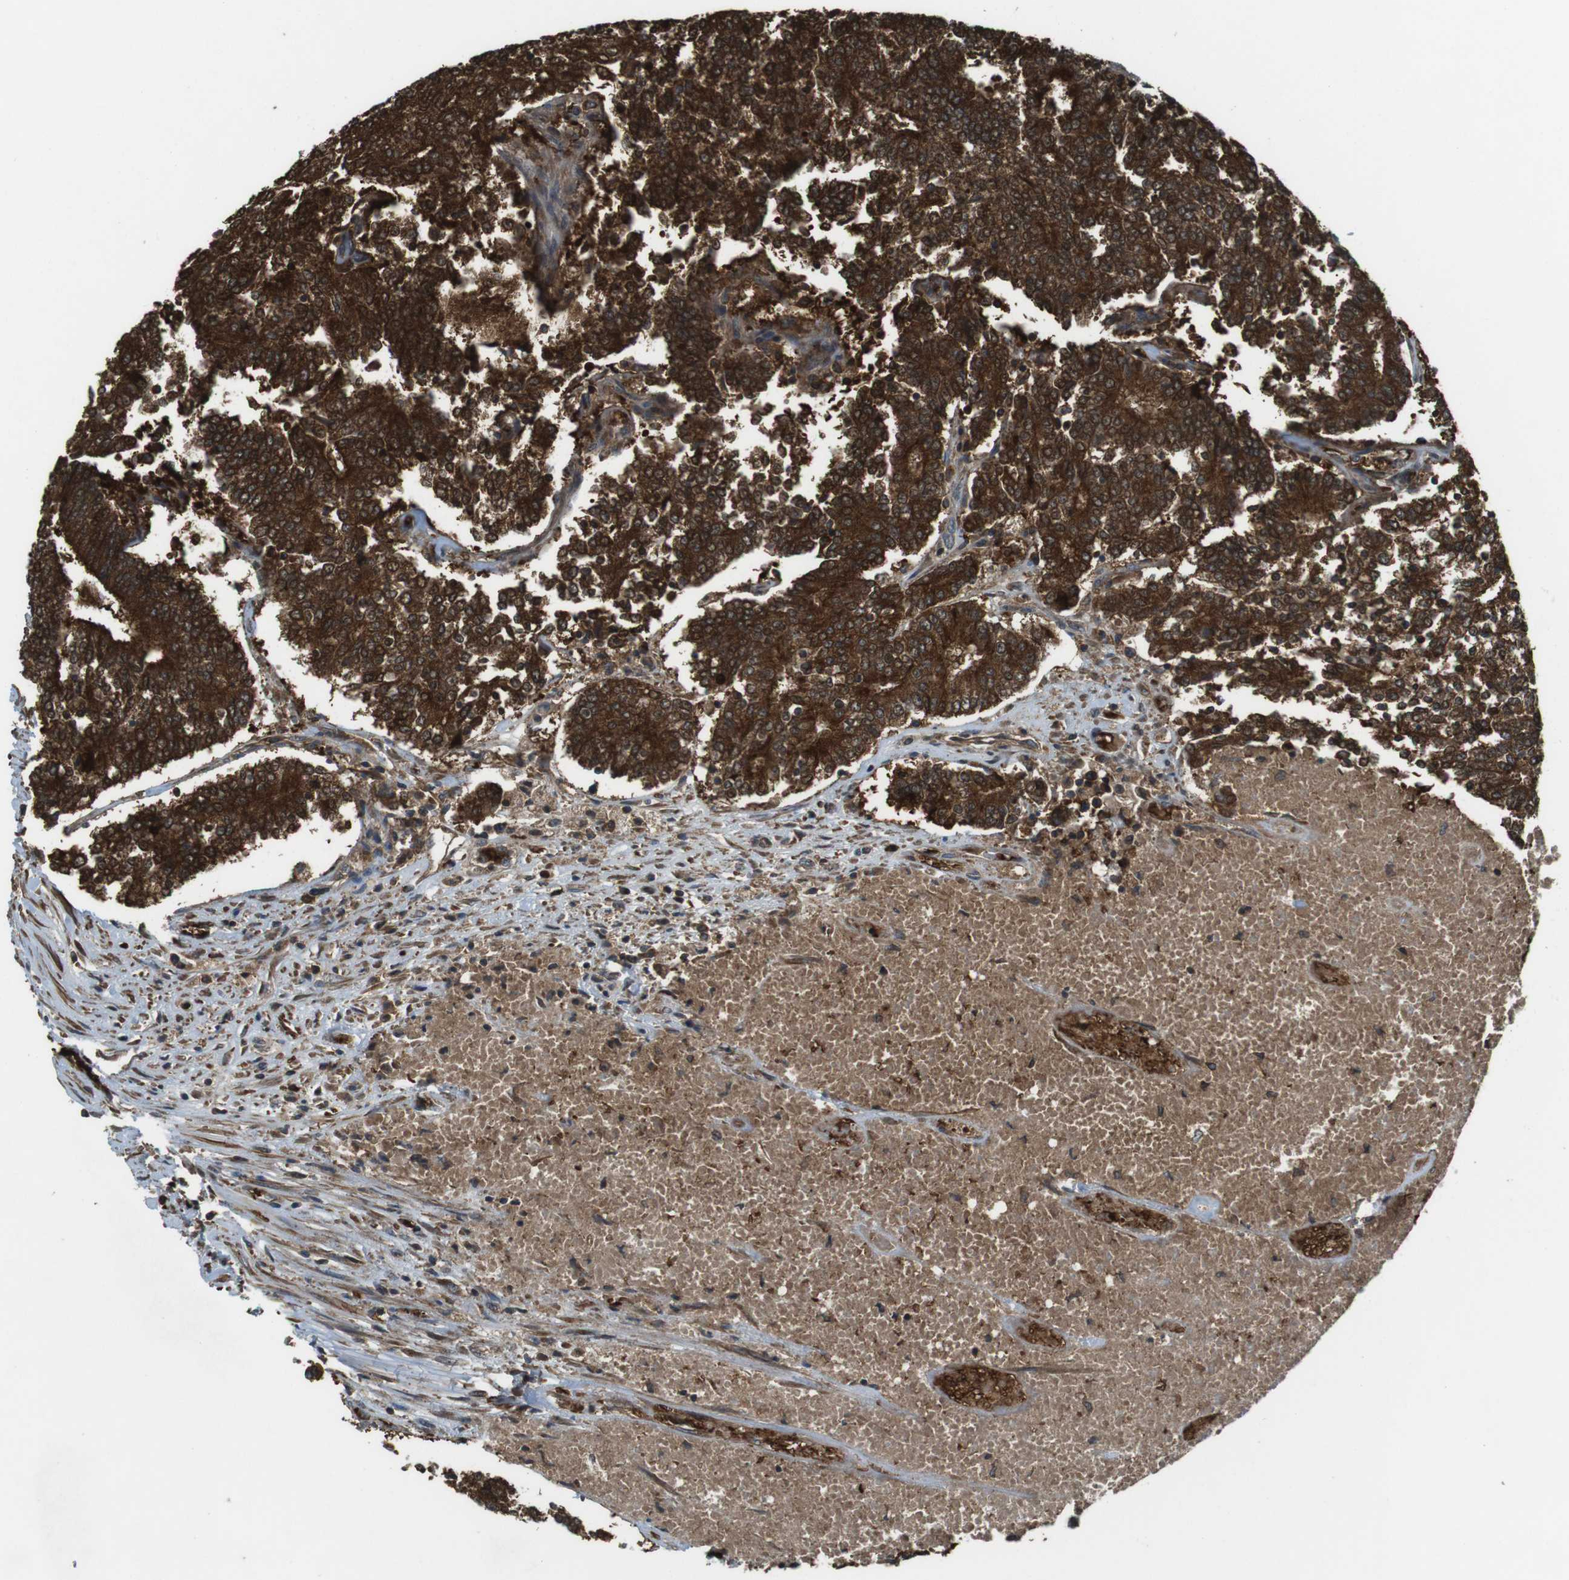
{"staining": {"intensity": "strong", "quantity": ">75%", "location": "cytoplasmic/membranous"}, "tissue": "prostate cancer", "cell_type": "Tumor cells", "image_type": "cancer", "snomed": [{"axis": "morphology", "description": "Normal tissue, NOS"}, {"axis": "morphology", "description": "Adenocarcinoma, High grade"}, {"axis": "topography", "description": "Prostate"}, {"axis": "topography", "description": "Seminal veicle"}], "caption": "Brown immunohistochemical staining in adenocarcinoma (high-grade) (prostate) shows strong cytoplasmic/membranous positivity in approximately >75% of tumor cells.", "gene": "LRRC3B", "patient": {"sex": "male", "age": 55}}